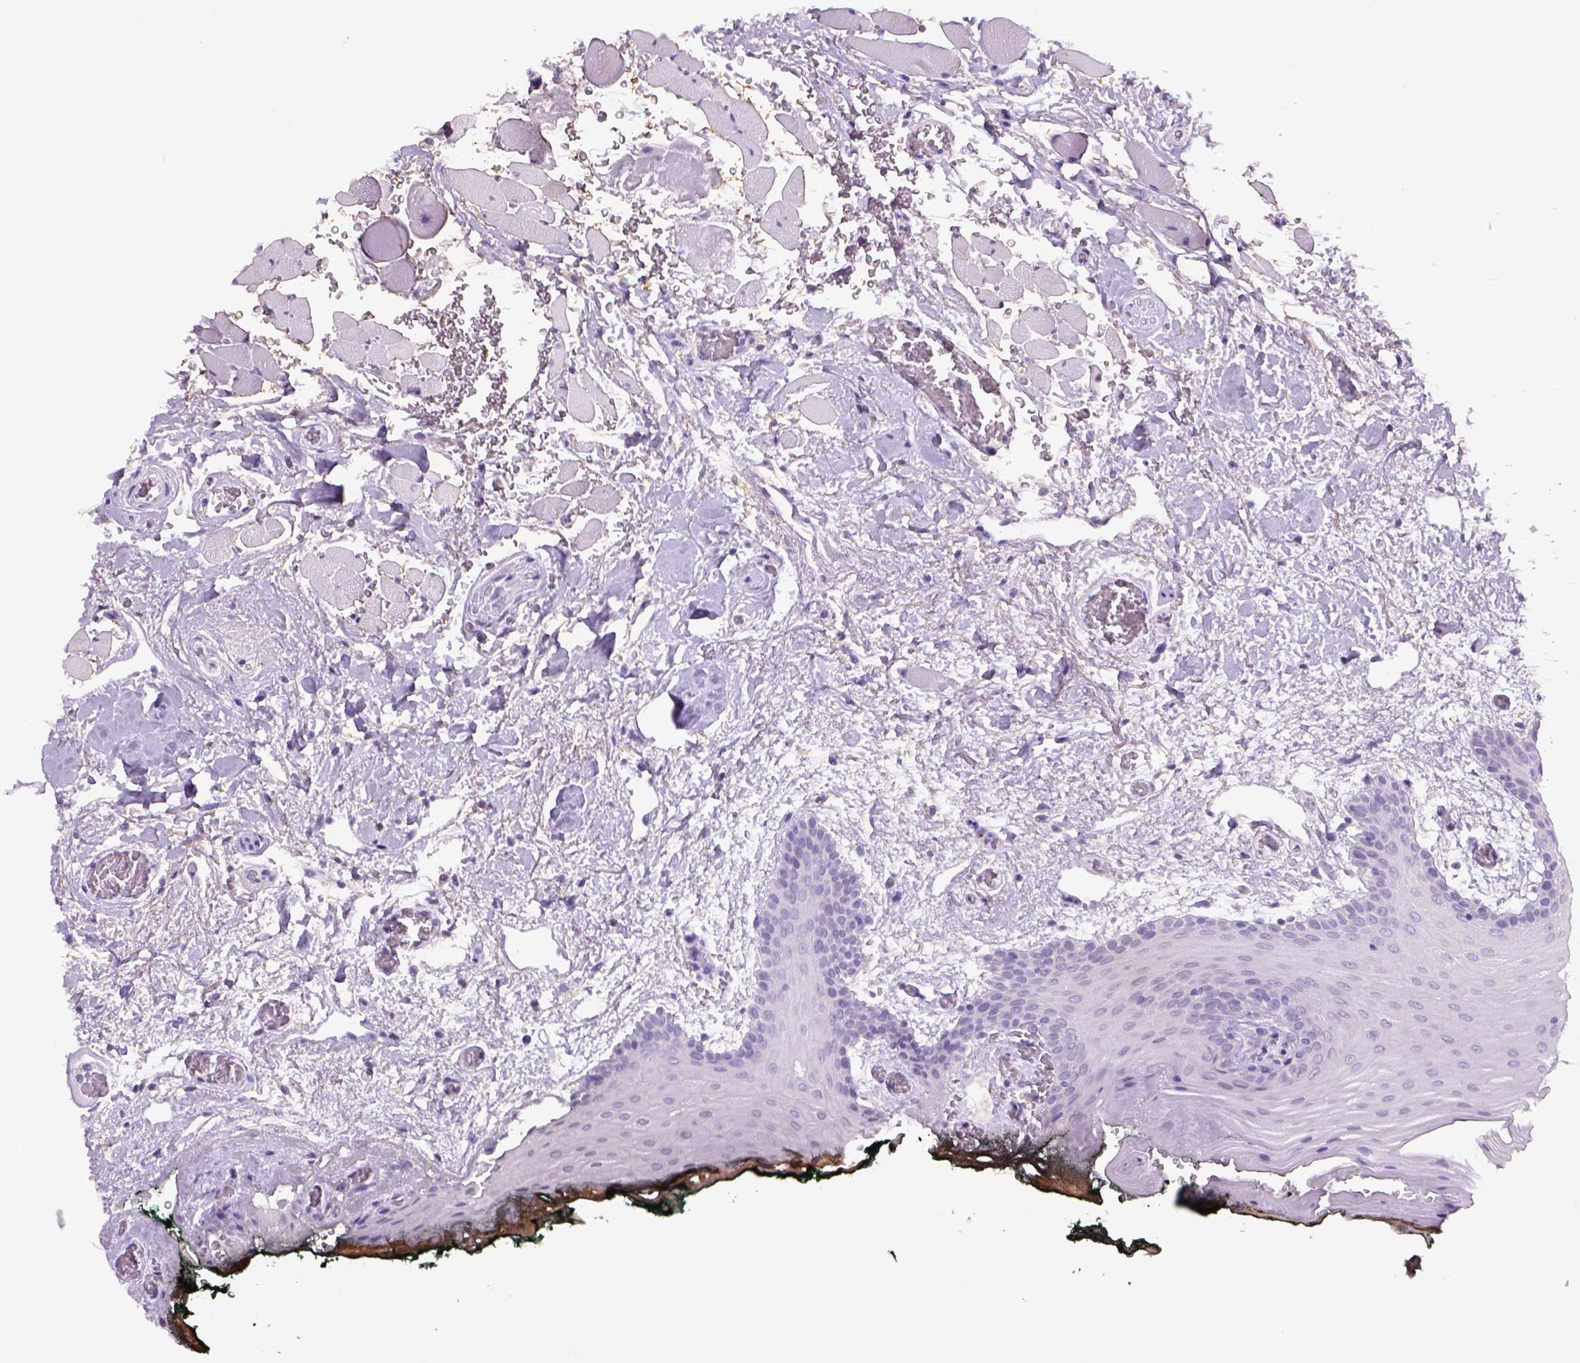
{"staining": {"intensity": "negative", "quantity": "none", "location": "none"}, "tissue": "oral mucosa", "cell_type": "Squamous epithelial cells", "image_type": "normal", "snomed": [{"axis": "morphology", "description": "Normal tissue, NOS"}, {"axis": "topography", "description": "Oral tissue"}, {"axis": "topography", "description": "Head-Neck"}], "caption": "The histopathology image exhibits no significant expression in squamous epithelial cells of oral mucosa.", "gene": "NAALAD2", "patient": {"sex": "male", "age": 65}}